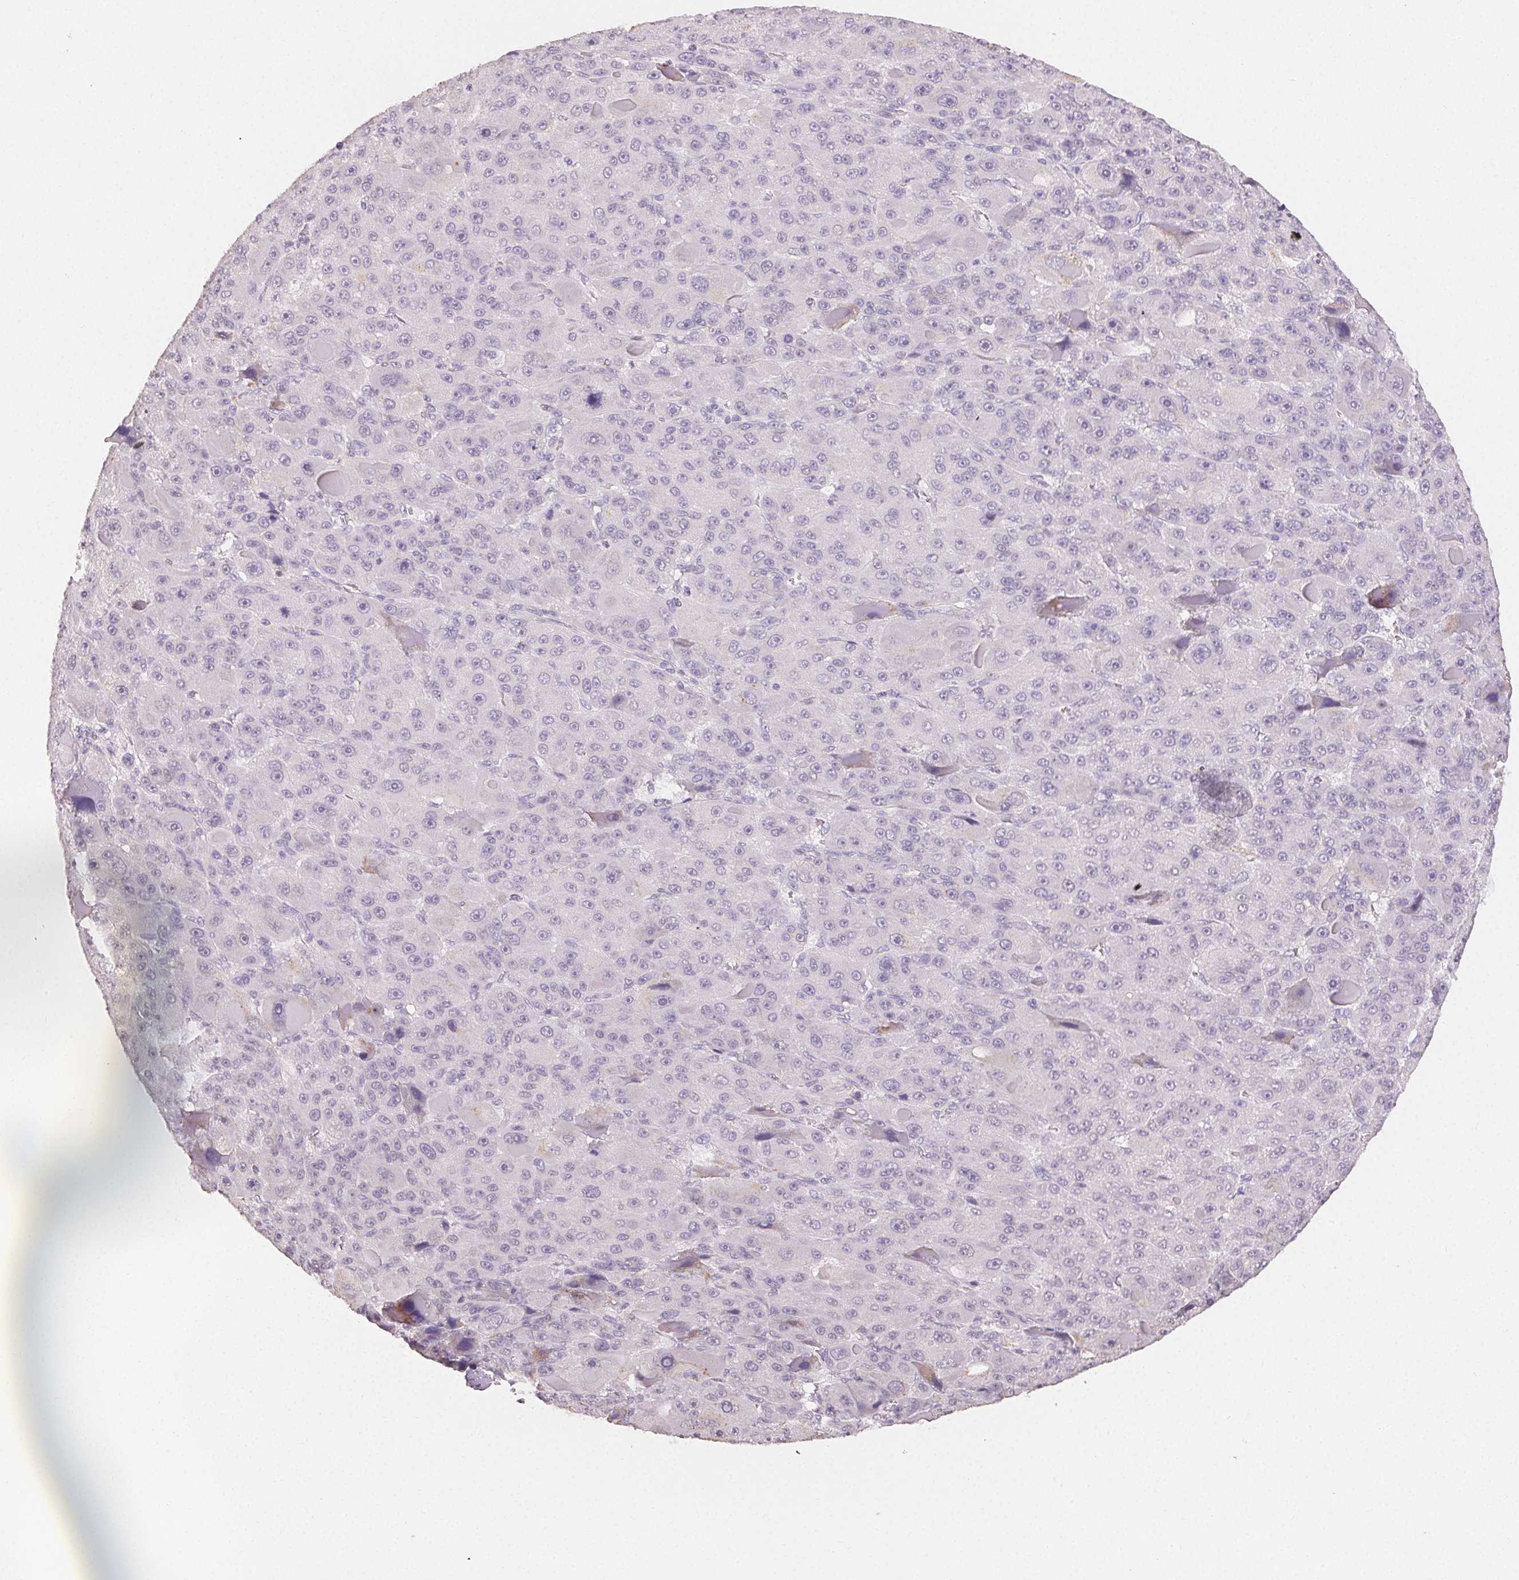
{"staining": {"intensity": "negative", "quantity": "none", "location": "none"}, "tissue": "liver cancer", "cell_type": "Tumor cells", "image_type": "cancer", "snomed": [{"axis": "morphology", "description": "Carcinoma, Hepatocellular, NOS"}, {"axis": "topography", "description": "Liver"}], "caption": "This is an immunohistochemistry histopathology image of liver cancer. There is no staining in tumor cells.", "gene": "TMEM174", "patient": {"sex": "male", "age": 76}}